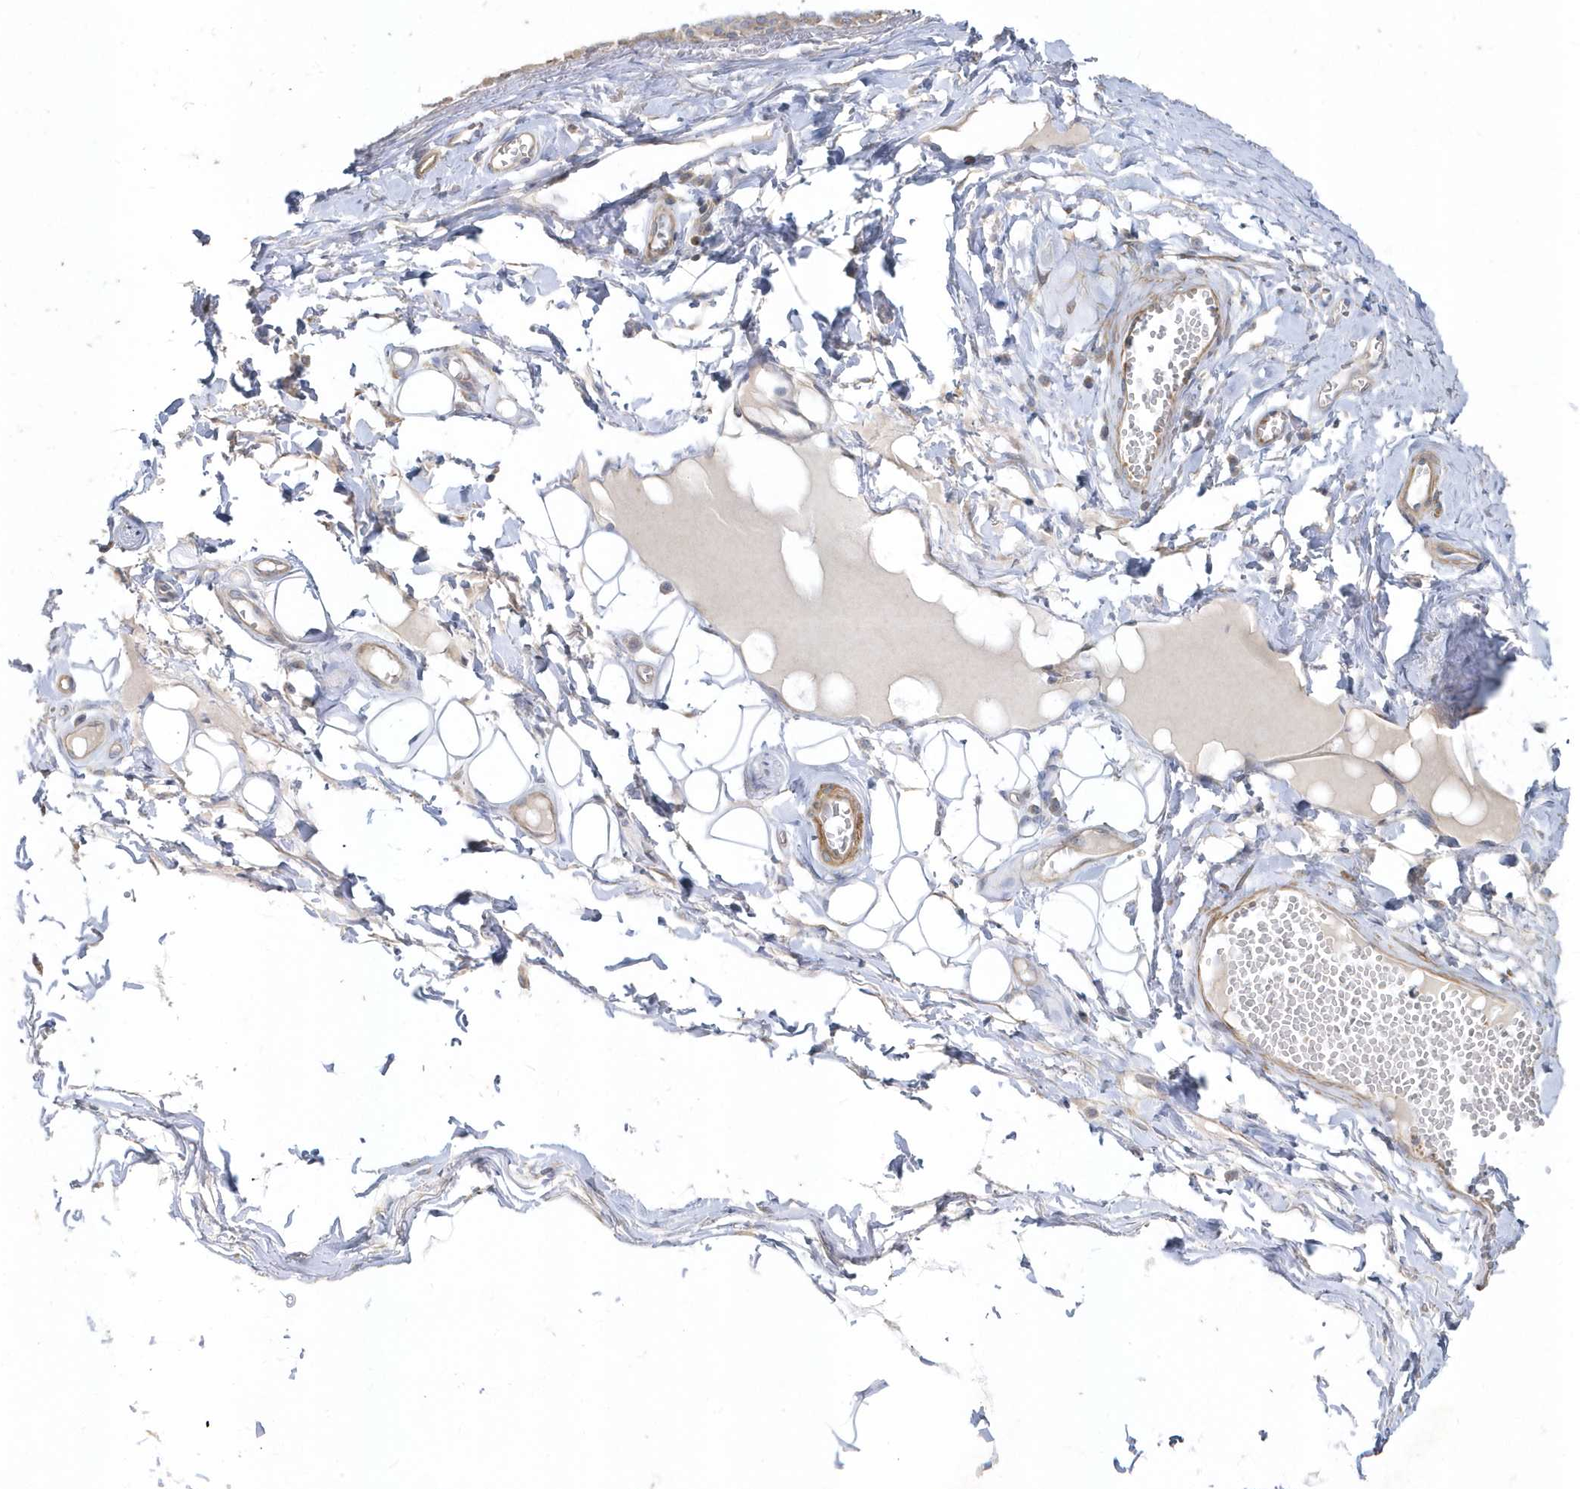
{"staining": {"intensity": "weak", "quantity": ">75%", "location": "cytoplasmic/membranous"}, "tissue": "adipose tissue", "cell_type": "Adipocytes", "image_type": "normal", "snomed": [{"axis": "morphology", "description": "Normal tissue, NOS"}, {"axis": "morphology", "description": "Inflammation, NOS"}, {"axis": "topography", "description": "Salivary gland"}, {"axis": "topography", "description": "Peripheral nerve tissue"}], "caption": "This is a photomicrograph of immunohistochemistry (IHC) staining of benign adipose tissue, which shows weak staining in the cytoplasmic/membranous of adipocytes.", "gene": "LEXM", "patient": {"sex": "female", "age": 75}}